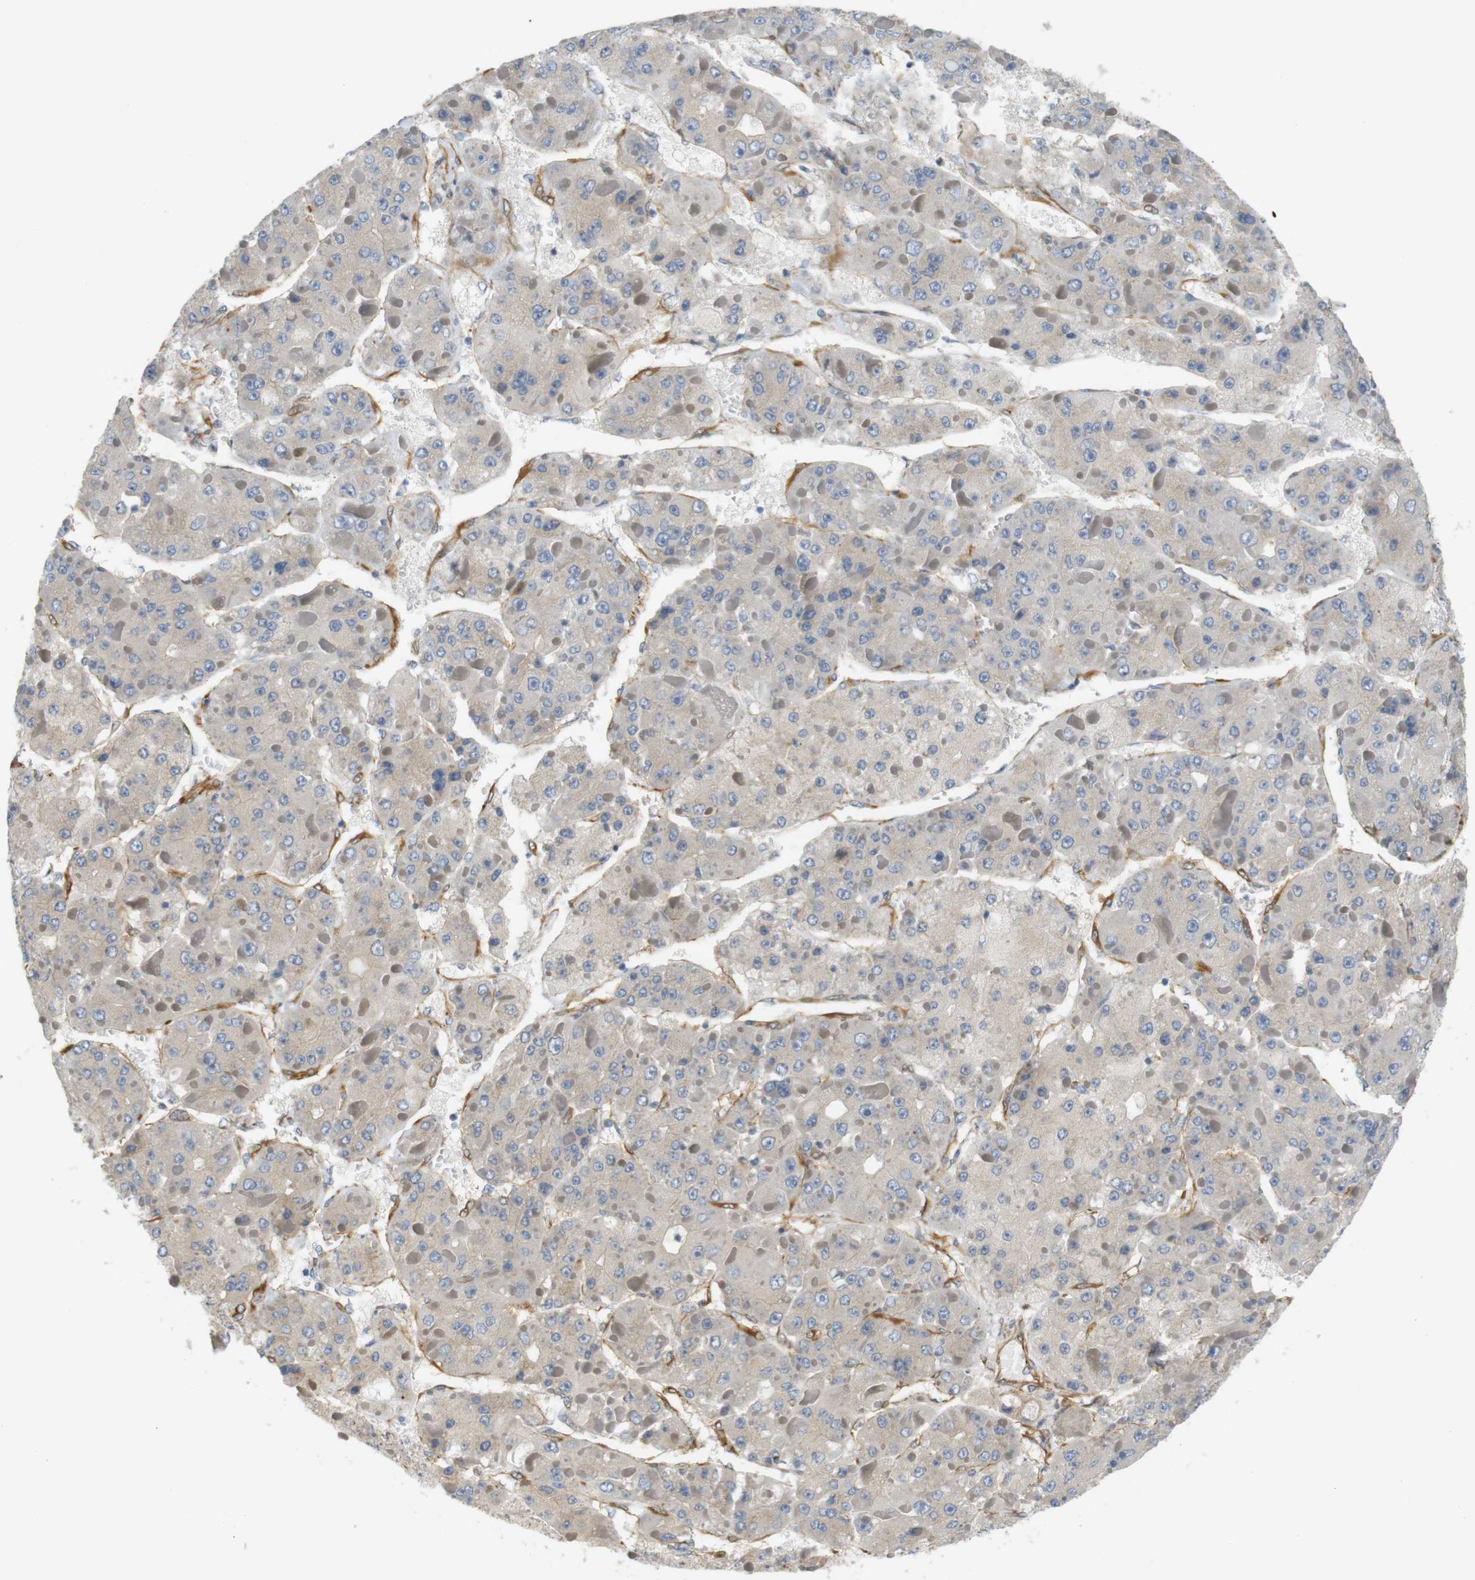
{"staining": {"intensity": "negative", "quantity": "none", "location": "none"}, "tissue": "liver cancer", "cell_type": "Tumor cells", "image_type": "cancer", "snomed": [{"axis": "morphology", "description": "Carcinoma, Hepatocellular, NOS"}, {"axis": "topography", "description": "Liver"}], "caption": "There is no significant expression in tumor cells of hepatocellular carcinoma (liver).", "gene": "CYTH3", "patient": {"sex": "female", "age": 73}}